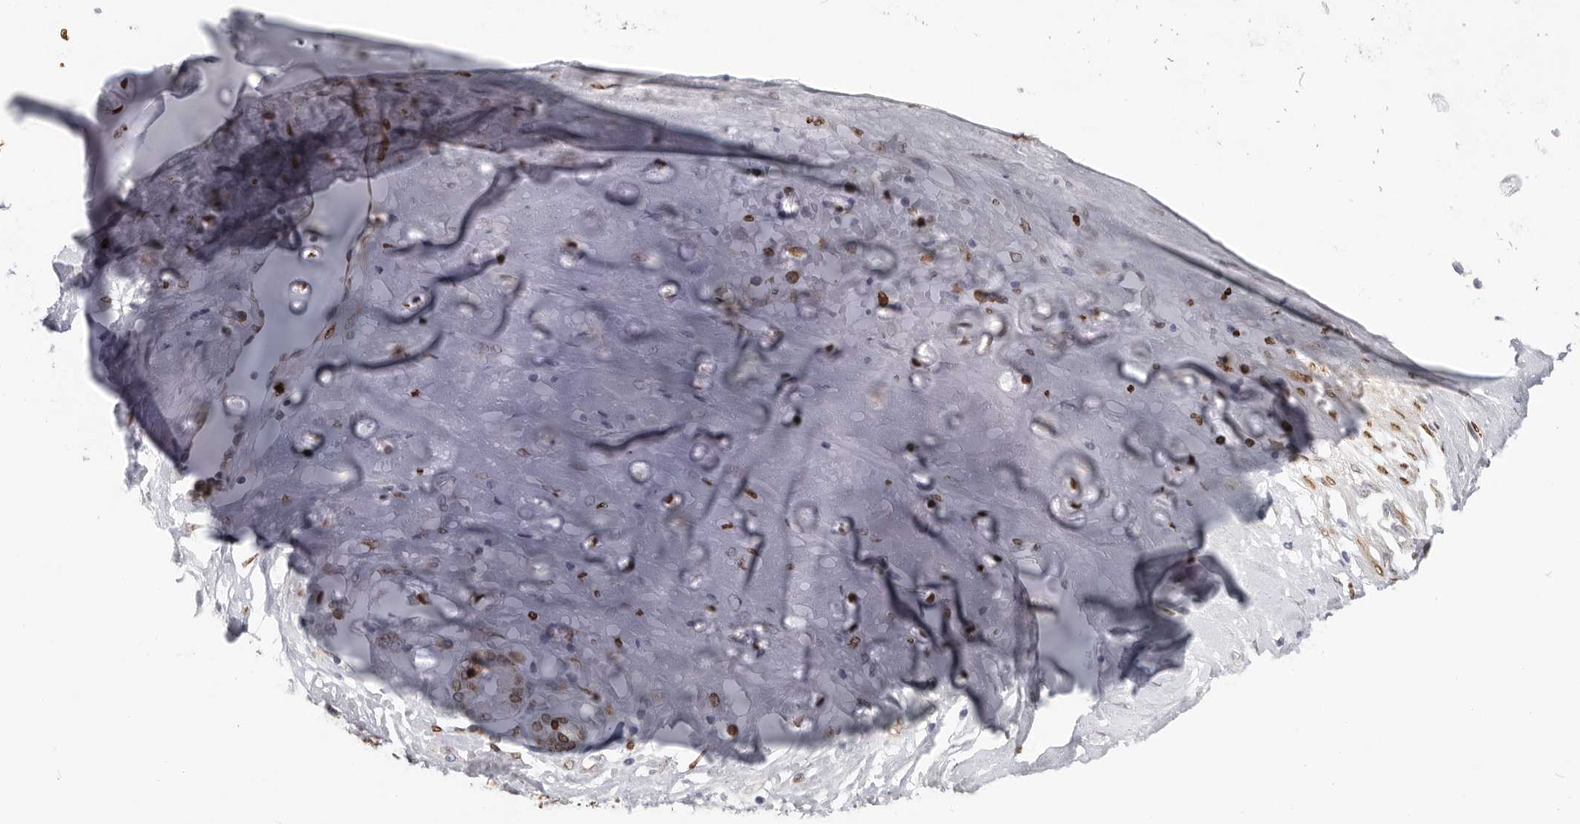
{"staining": {"intensity": "moderate", "quantity": "25%-75%", "location": "nuclear"}, "tissue": "adipose tissue", "cell_type": "Adipocytes", "image_type": "normal", "snomed": [{"axis": "morphology", "description": "Normal tissue, NOS"}, {"axis": "morphology", "description": "Basal cell carcinoma"}, {"axis": "topography", "description": "Cartilage tissue"}, {"axis": "topography", "description": "Nasopharynx"}, {"axis": "topography", "description": "Oral tissue"}], "caption": "Immunohistochemical staining of unremarkable adipose tissue shows moderate nuclear protein positivity in approximately 25%-75% of adipocytes.", "gene": "SRP19", "patient": {"sex": "female", "age": 77}}